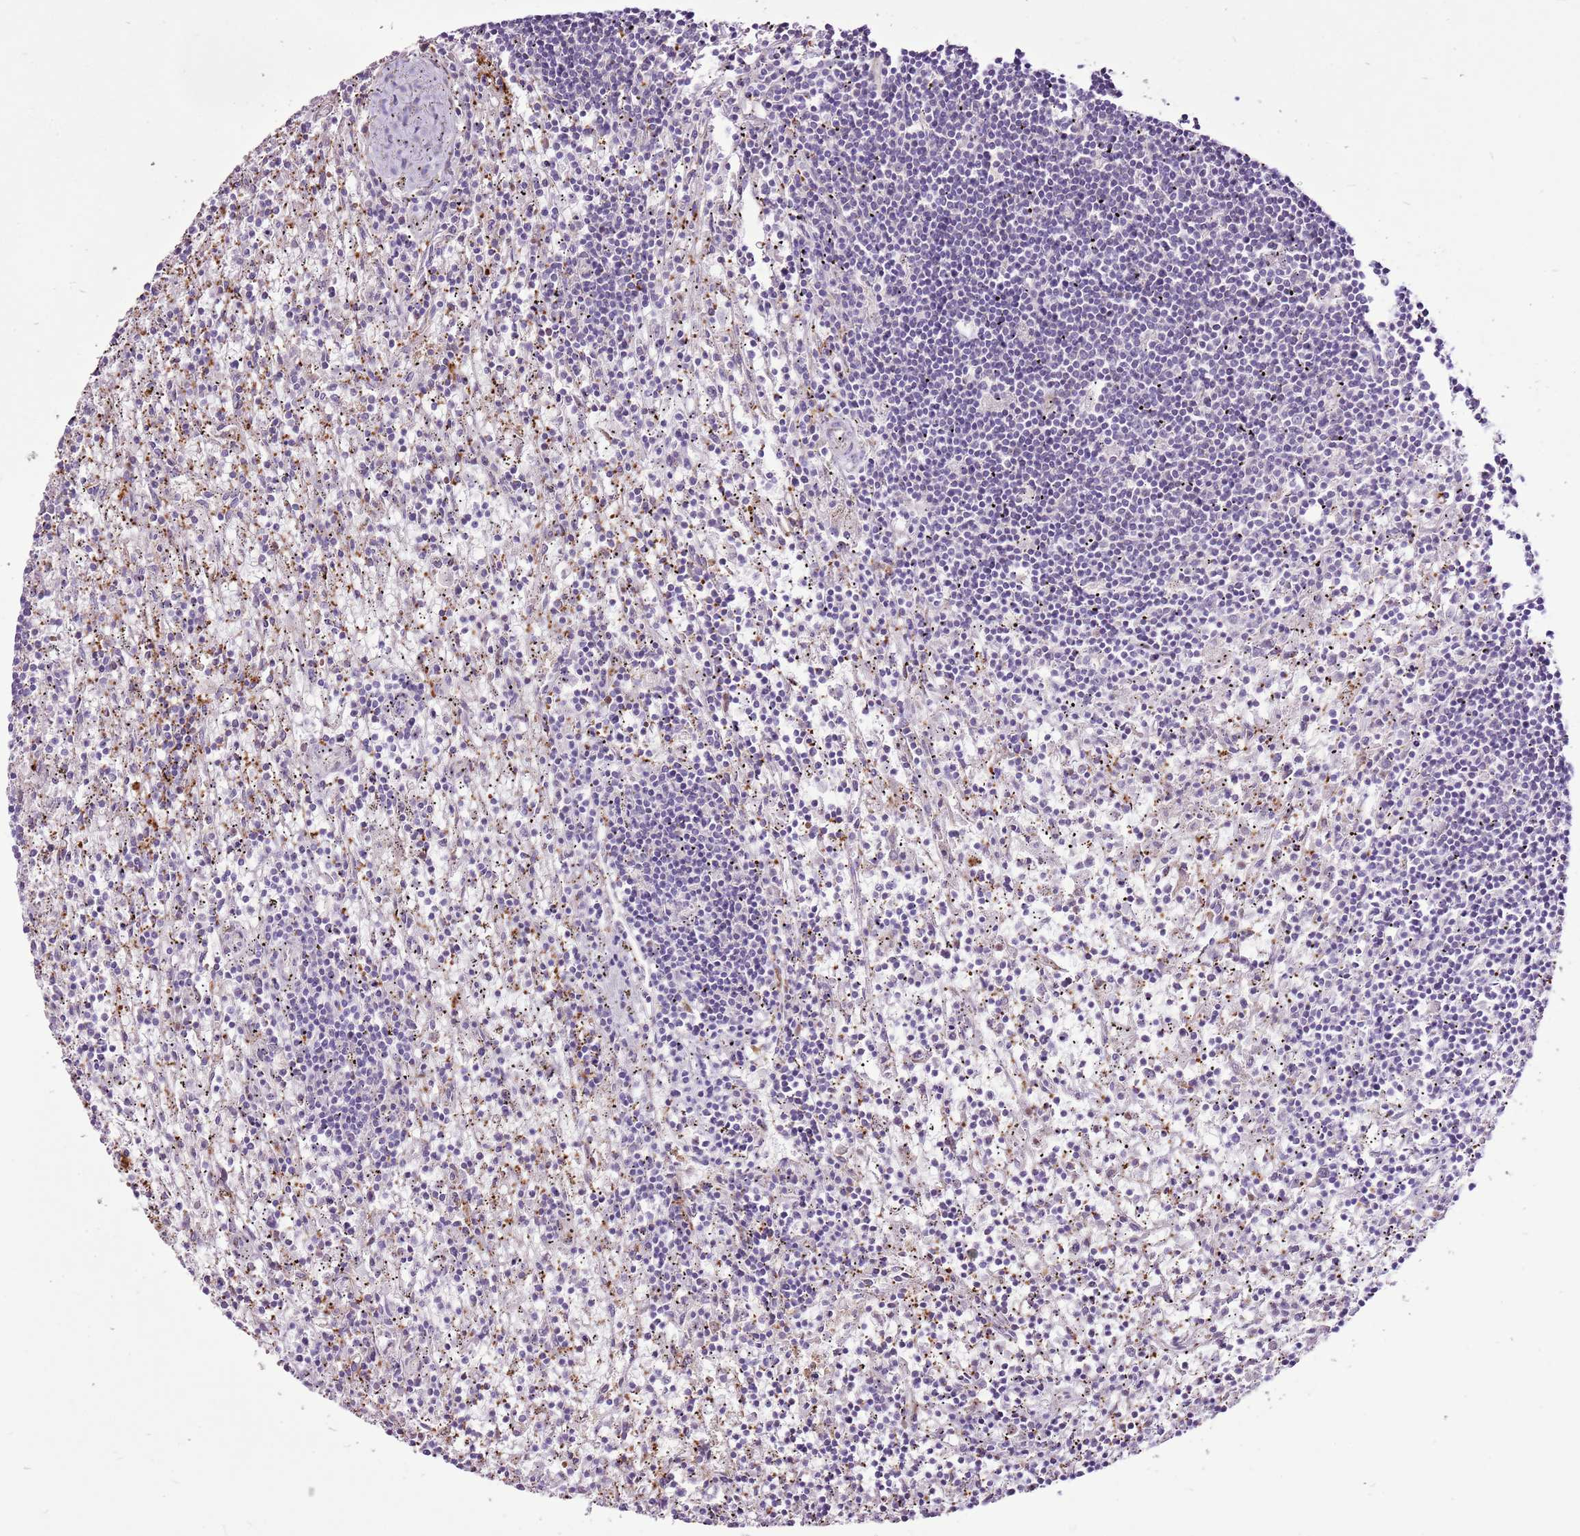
{"staining": {"intensity": "negative", "quantity": "none", "location": "none"}, "tissue": "lymphoma", "cell_type": "Tumor cells", "image_type": "cancer", "snomed": [{"axis": "morphology", "description": "Malignant lymphoma, non-Hodgkin's type, Low grade"}, {"axis": "topography", "description": "Spleen"}], "caption": "Tumor cells are negative for protein expression in human lymphoma.", "gene": "CHAC2", "patient": {"sex": "male", "age": 76}}